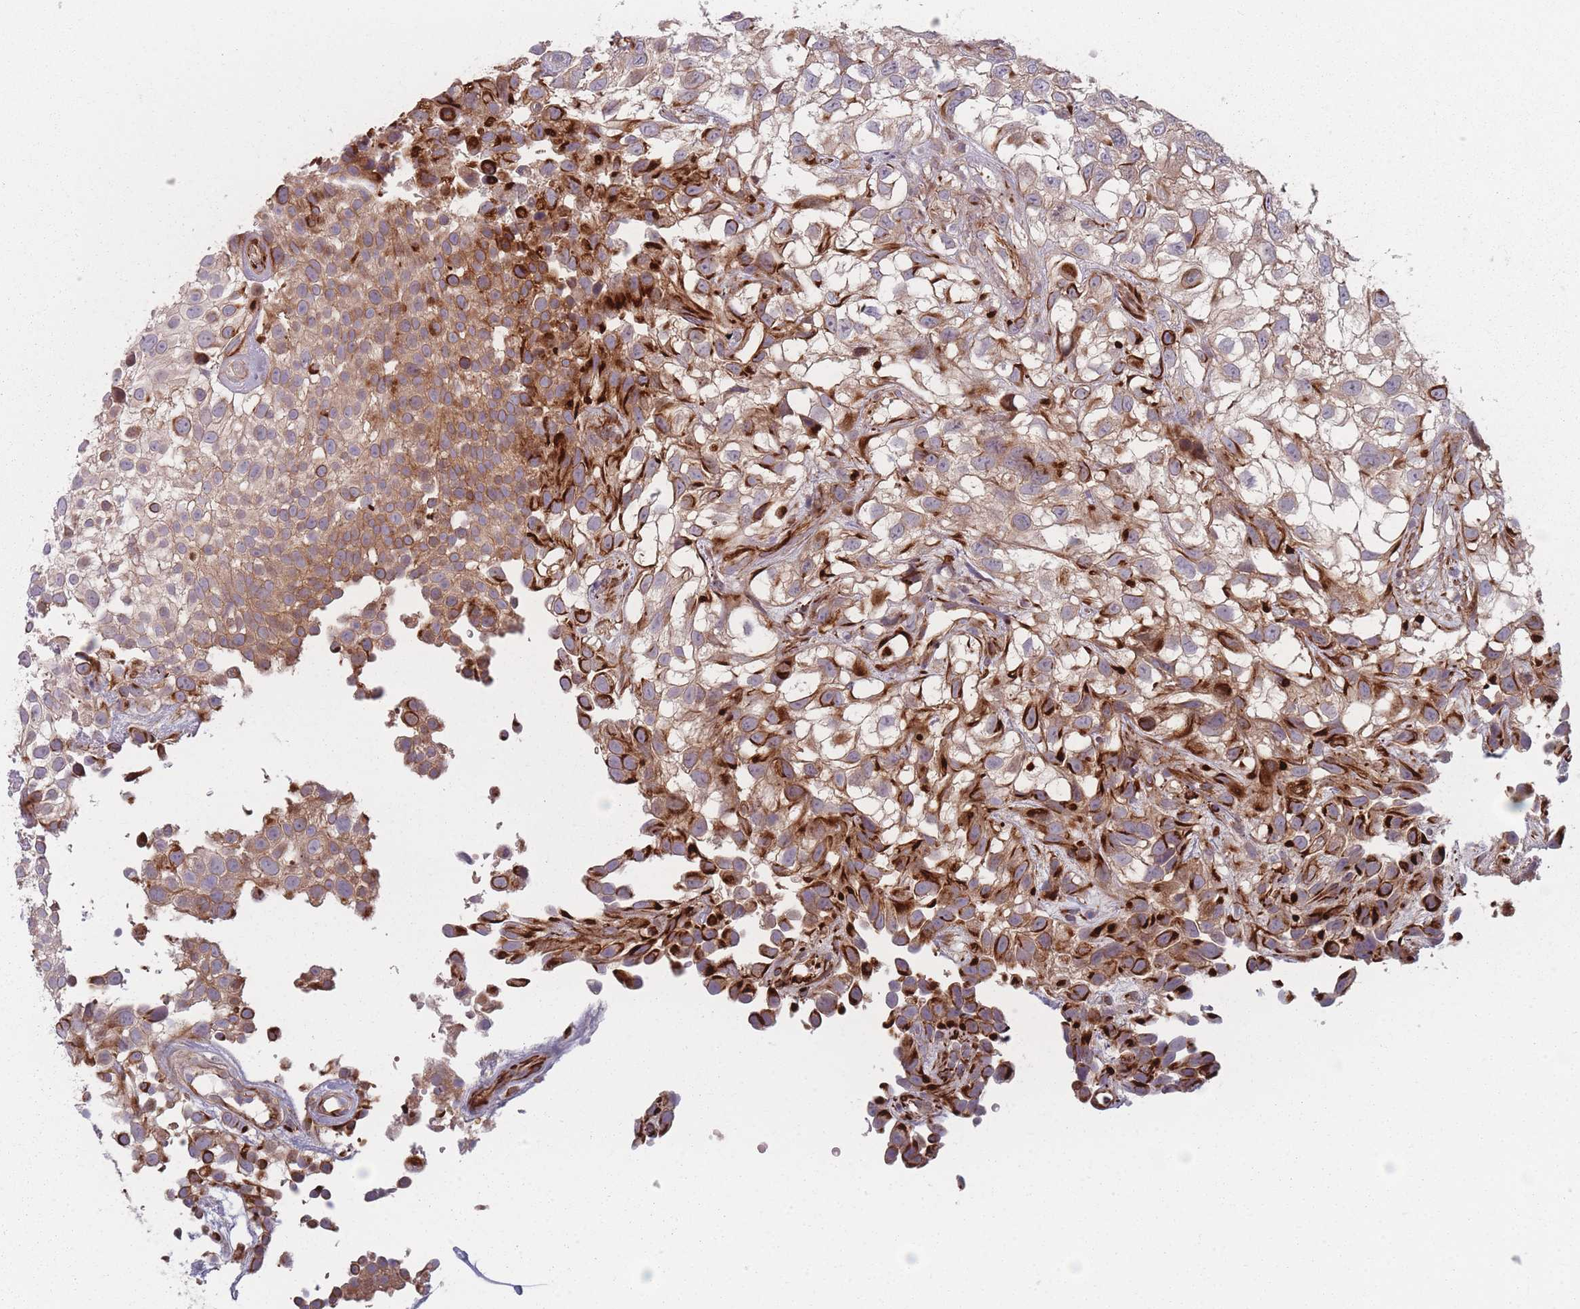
{"staining": {"intensity": "strong", "quantity": "<25%", "location": "cytoplasmic/membranous"}, "tissue": "urothelial cancer", "cell_type": "Tumor cells", "image_type": "cancer", "snomed": [{"axis": "morphology", "description": "Urothelial carcinoma, High grade"}, {"axis": "topography", "description": "Urinary bladder"}], "caption": "DAB (3,3'-diaminobenzidine) immunohistochemical staining of human urothelial cancer reveals strong cytoplasmic/membranous protein staining in approximately <25% of tumor cells.", "gene": "EEF1AKMT2", "patient": {"sex": "male", "age": 56}}